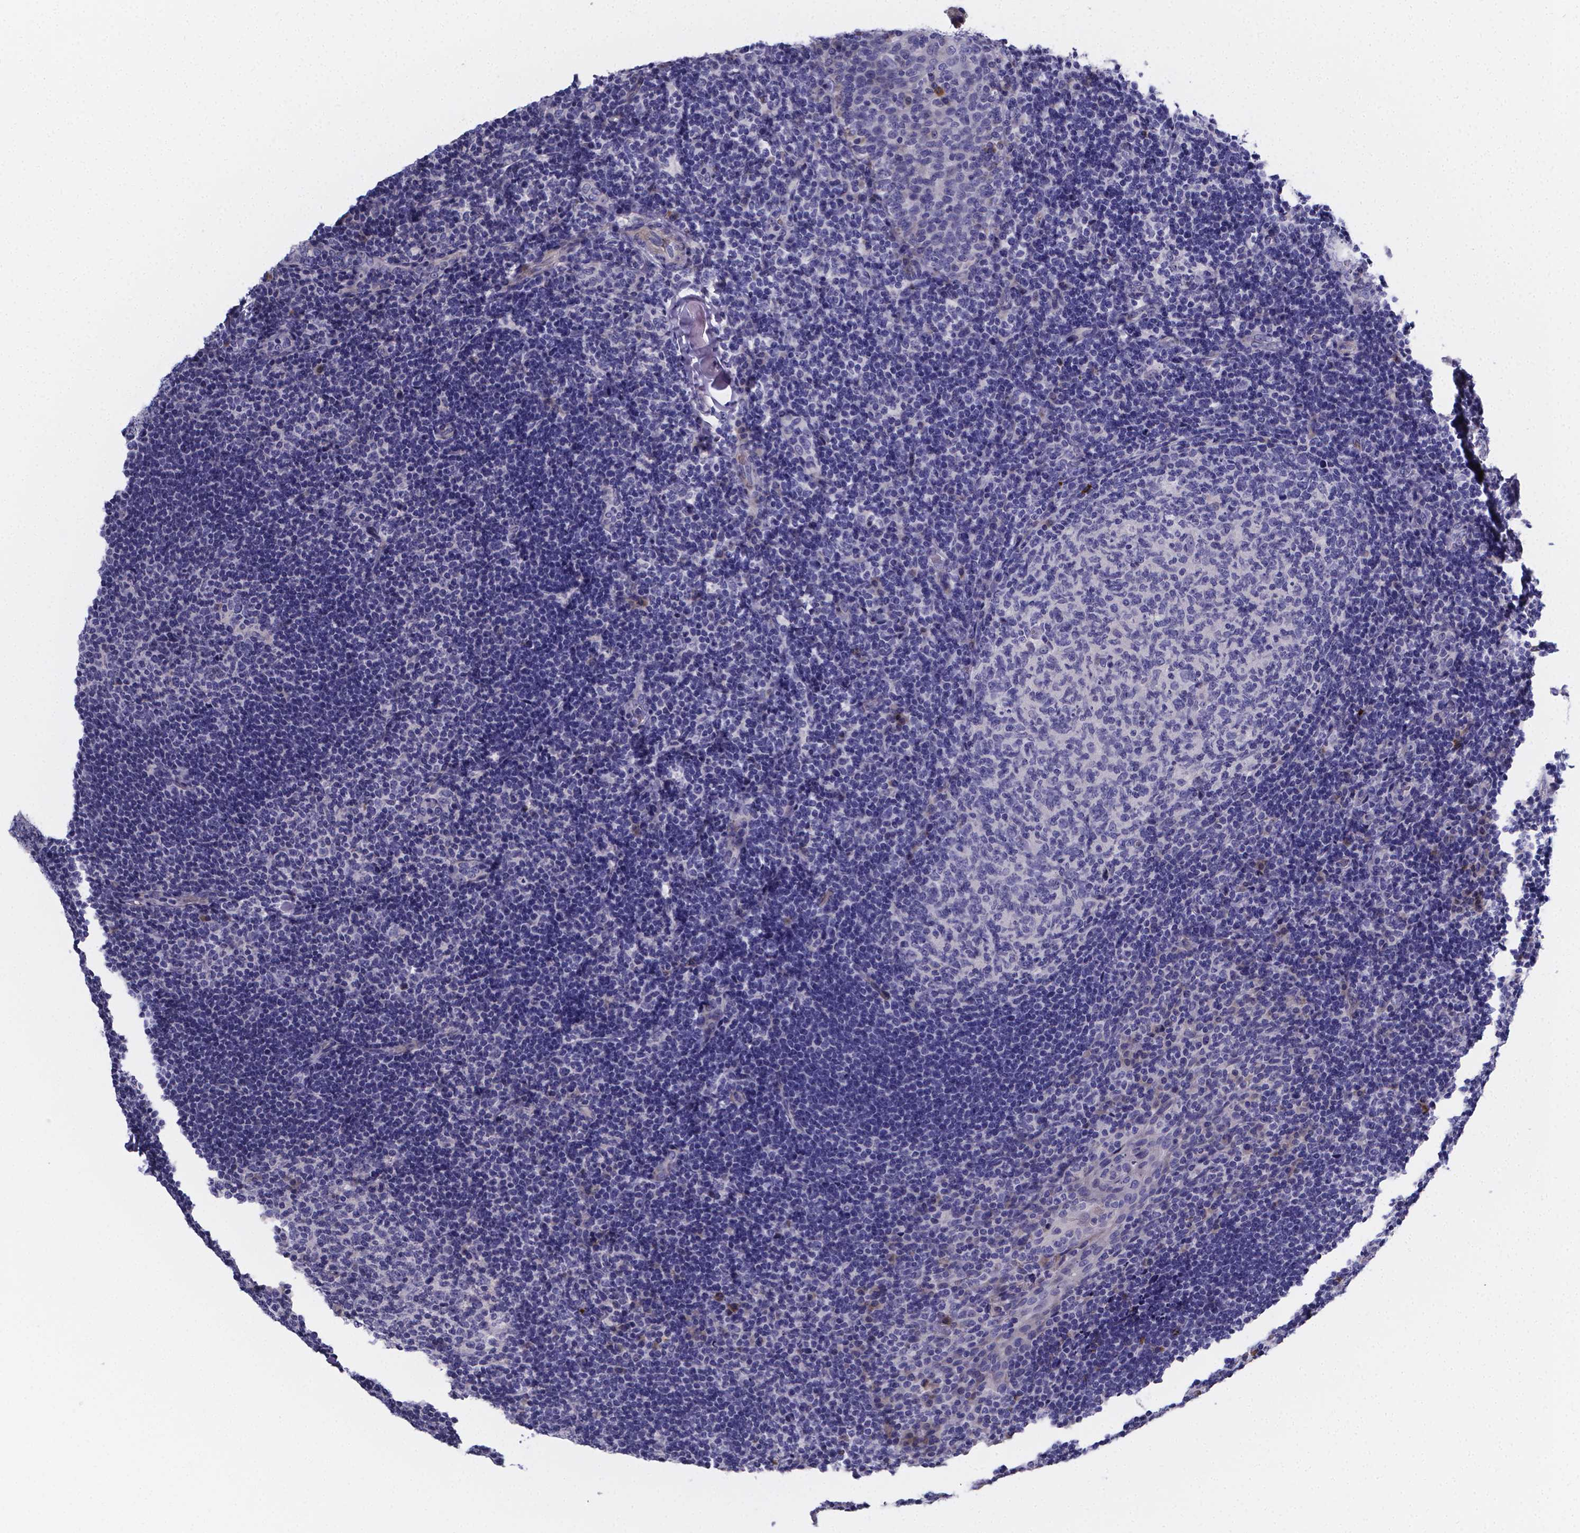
{"staining": {"intensity": "negative", "quantity": "none", "location": "none"}, "tissue": "tonsil", "cell_type": "Germinal center cells", "image_type": "normal", "snomed": [{"axis": "morphology", "description": "Normal tissue, NOS"}, {"axis": "topography", "description": "Tonsil"}], "caption": "Immunohistochemistry (IHC) micrograph of normal tonsil: human tonsil stained with DAB (3,3'-diaminobenzidine) demonstrates no significant protein expression in germinal center cells. Brightfield microscopy of immunohistochemistry (IHC) stained with DAB (3,3'-diaminobenzidine) (brown) and hematoxylin (blue), captured at high magnification.", "gene": "GABRA3", "patient": {"sex": "female", "age": 10}}